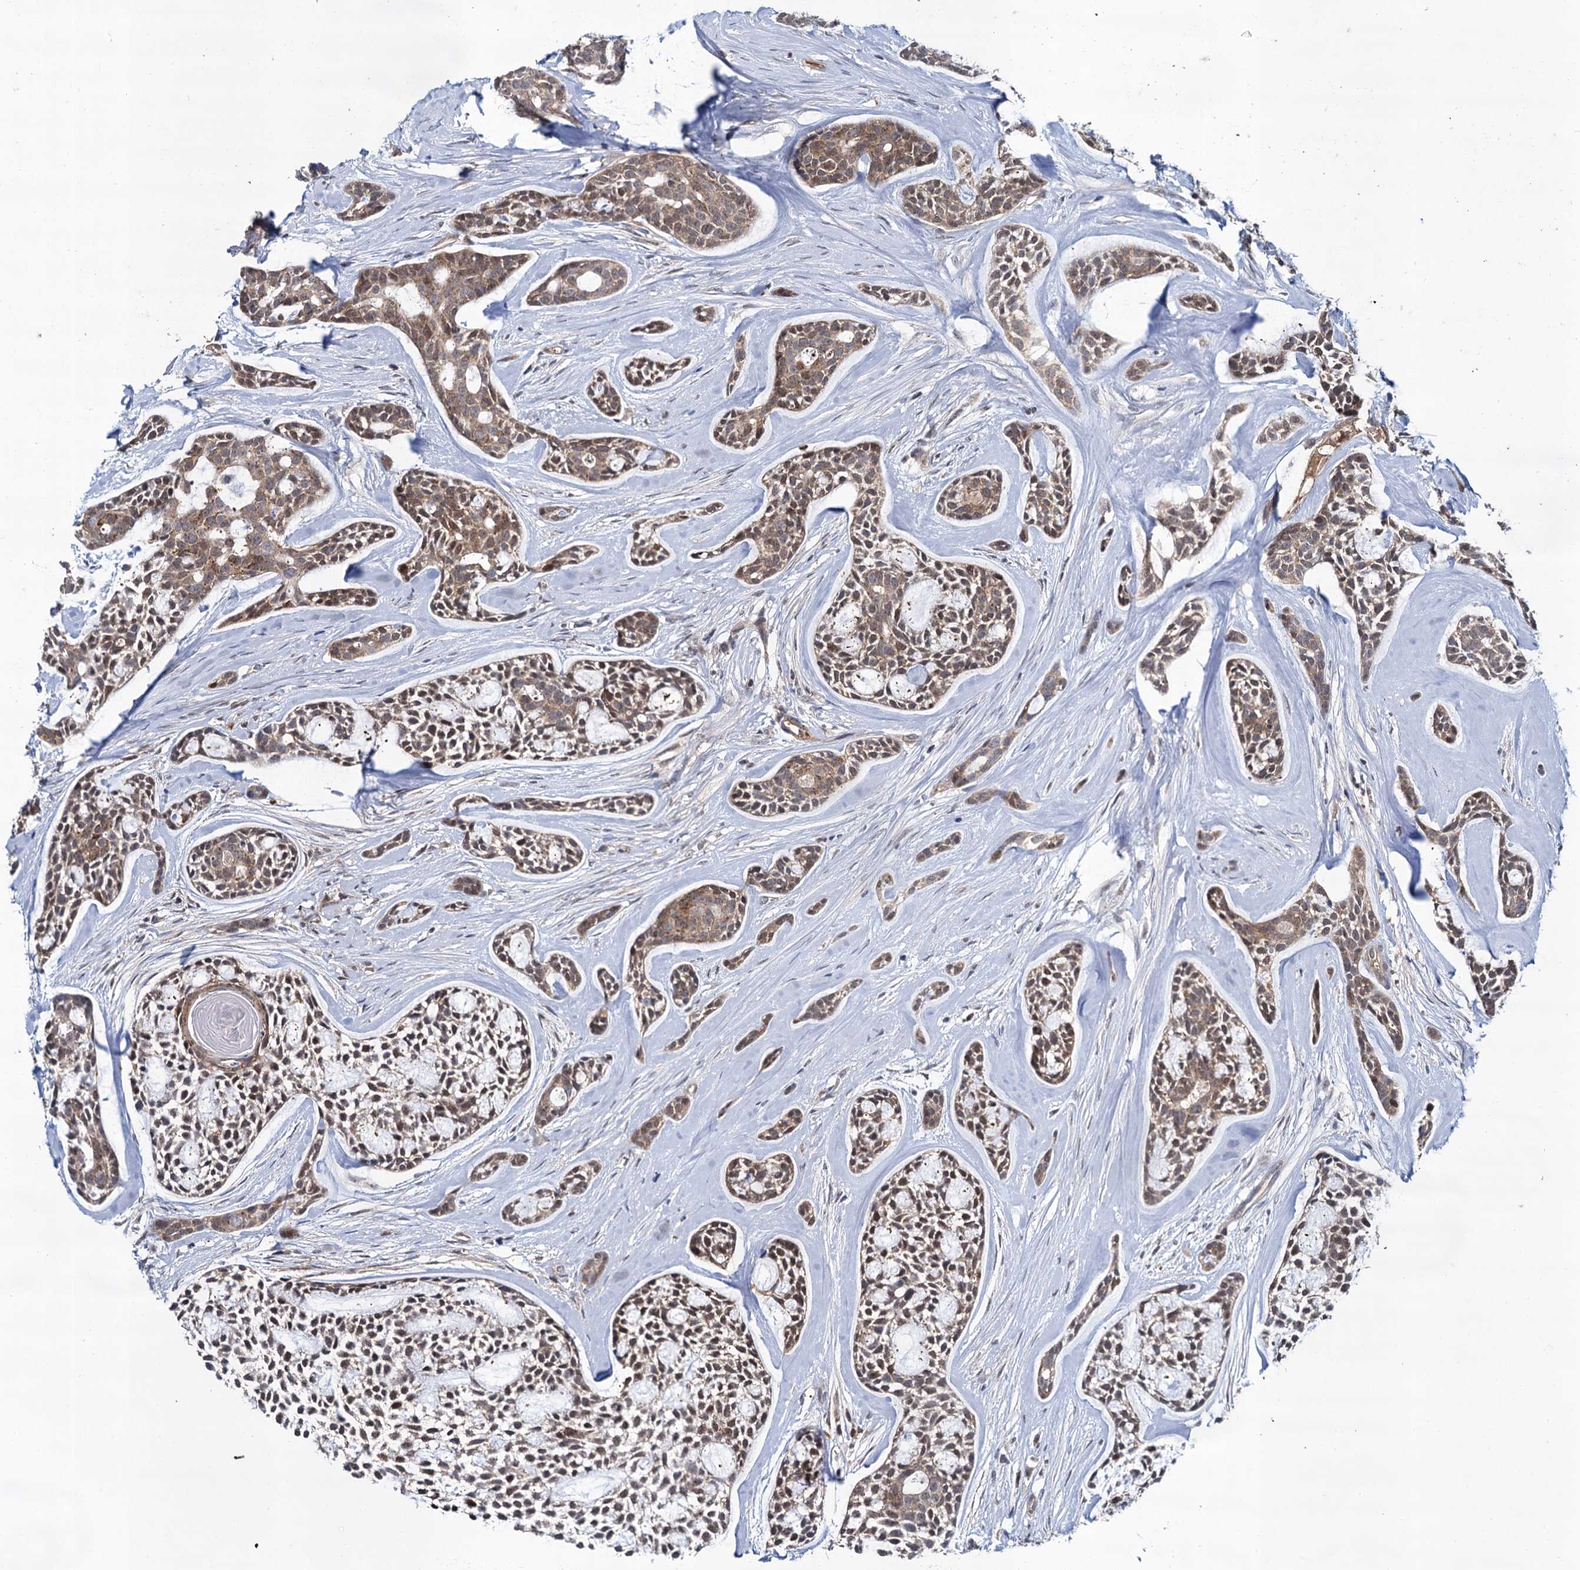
{"staining": {"intensity": "moderate", "quantity": ">75%", "location": "cytoplasmic/membranous"}, "tissue": "head and neck cancer", "cell_type": "Tumor cells", "image_type": "cancer", "snomed": [{"axis": "morphology", "description": "Adenocarcinoma, NOS"}, {"axis": "topography", "description": "Subcutis"}, {"axis": "topography", "description": "Head-Neck"}], "caption": "High-magnification brightfield microscopy of head and neck cancer stained with DAB (brown) and counterstained with hematoxylin (blue). tumor cells exhibit moderate cytoplasmic/membranous expression is seen in about>75% of cells.", "gene": "GLO1", "patient": {"sex": "female", "age": 73}}